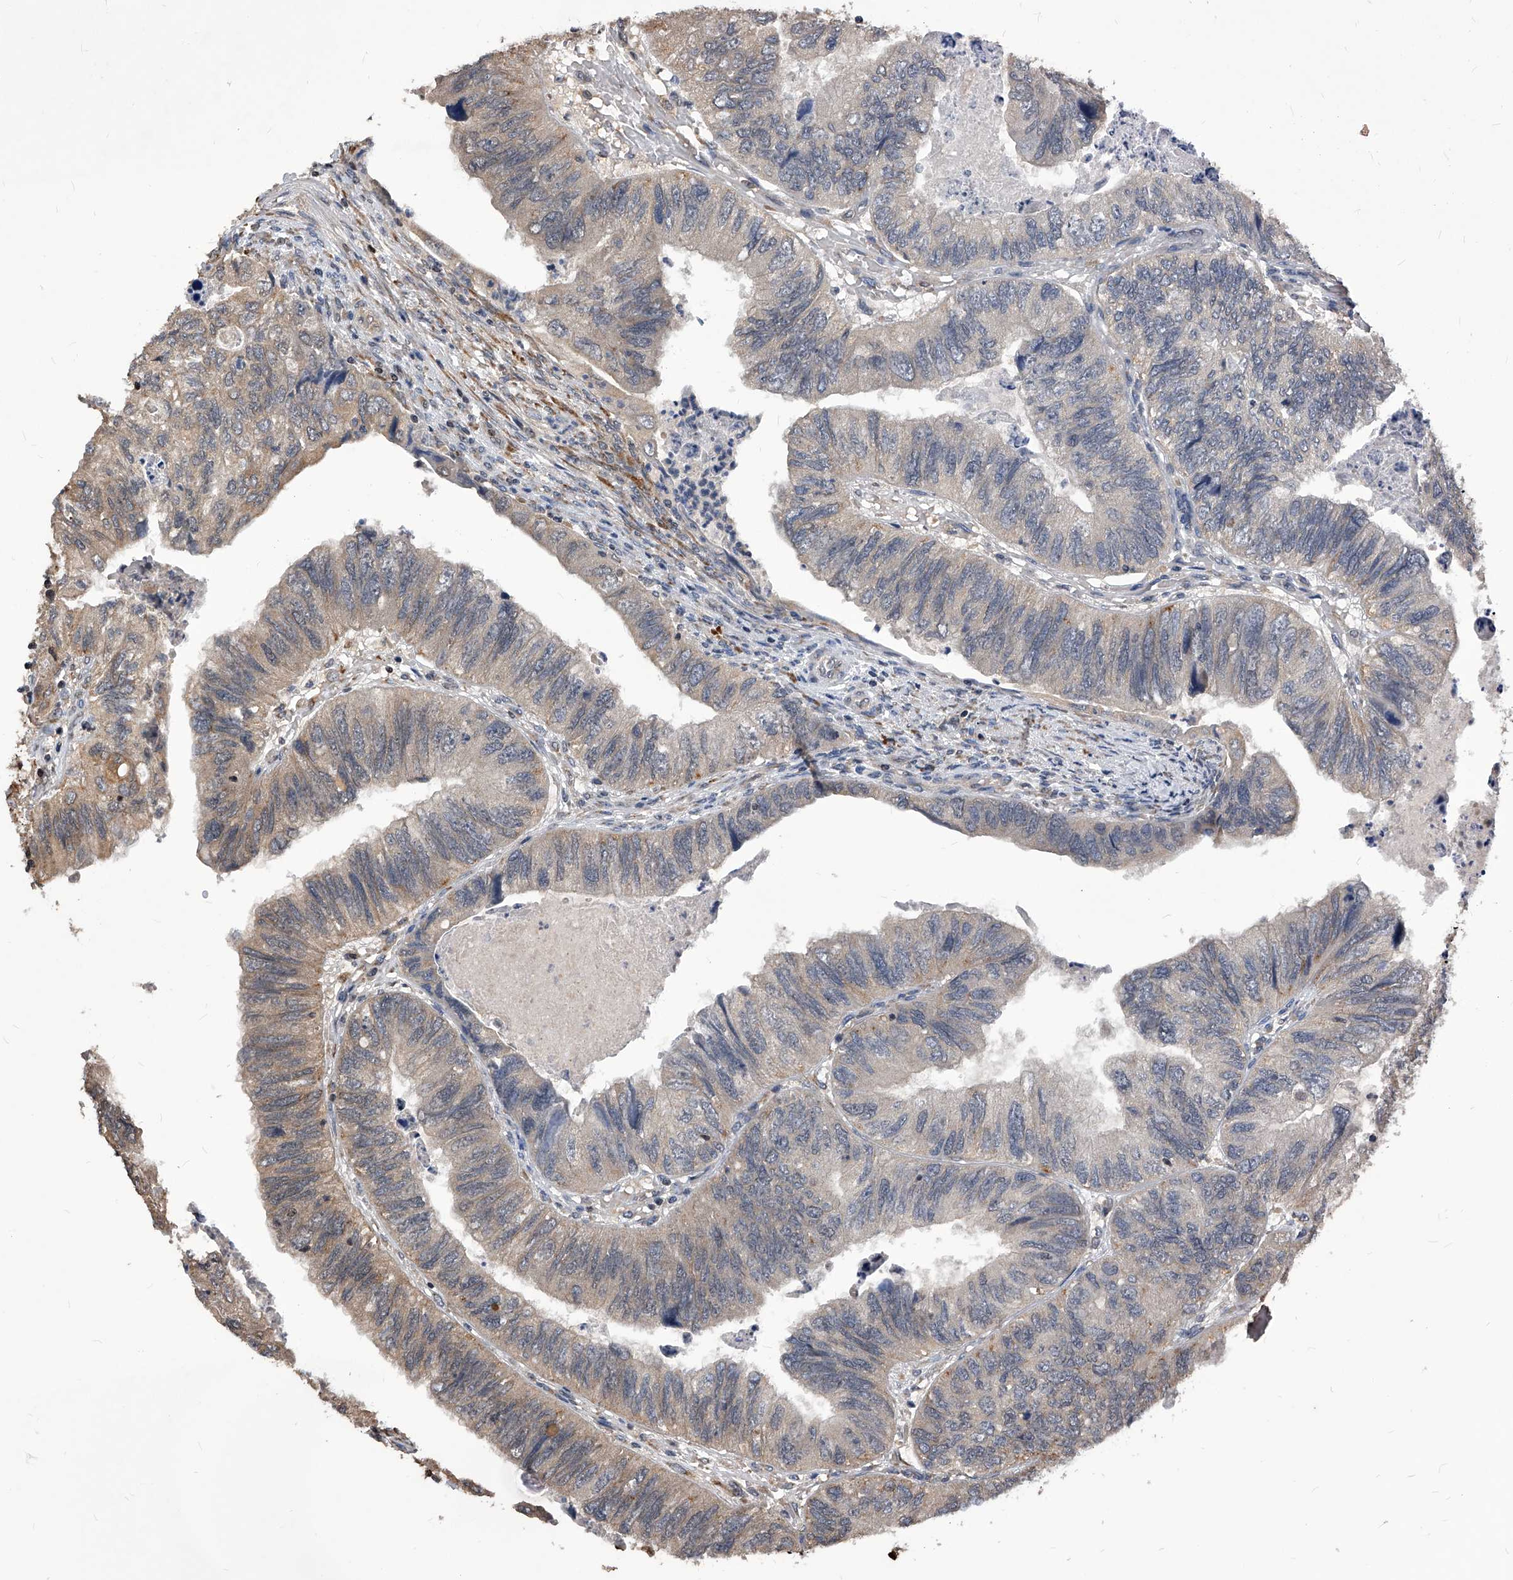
{"staining": {"intensity": "moderate", "quantity": "<25%", "location": "cytoplasmic/membranous"}, "tissue": "colorectal cancer", "cell_type": "Tumor cells", "image_type": "cancer", "snomed": [{"axis": "morphology", "description": "Adenocarcinoma, NOS"}, {"axis": "topography", "description": "Rectum"}], "caption": "Immunohistochemistry (IHC) of adenocarcinoma (colorectal) exhibits low levels of moderate cytoplasmic/membranous positivity in approximately <25% of tumor cells. Ihc stains the protein of interest in brown and the nuclei are stained blue.", "gene": "ID1", "patient": {"sex": "male", "age": 63}}